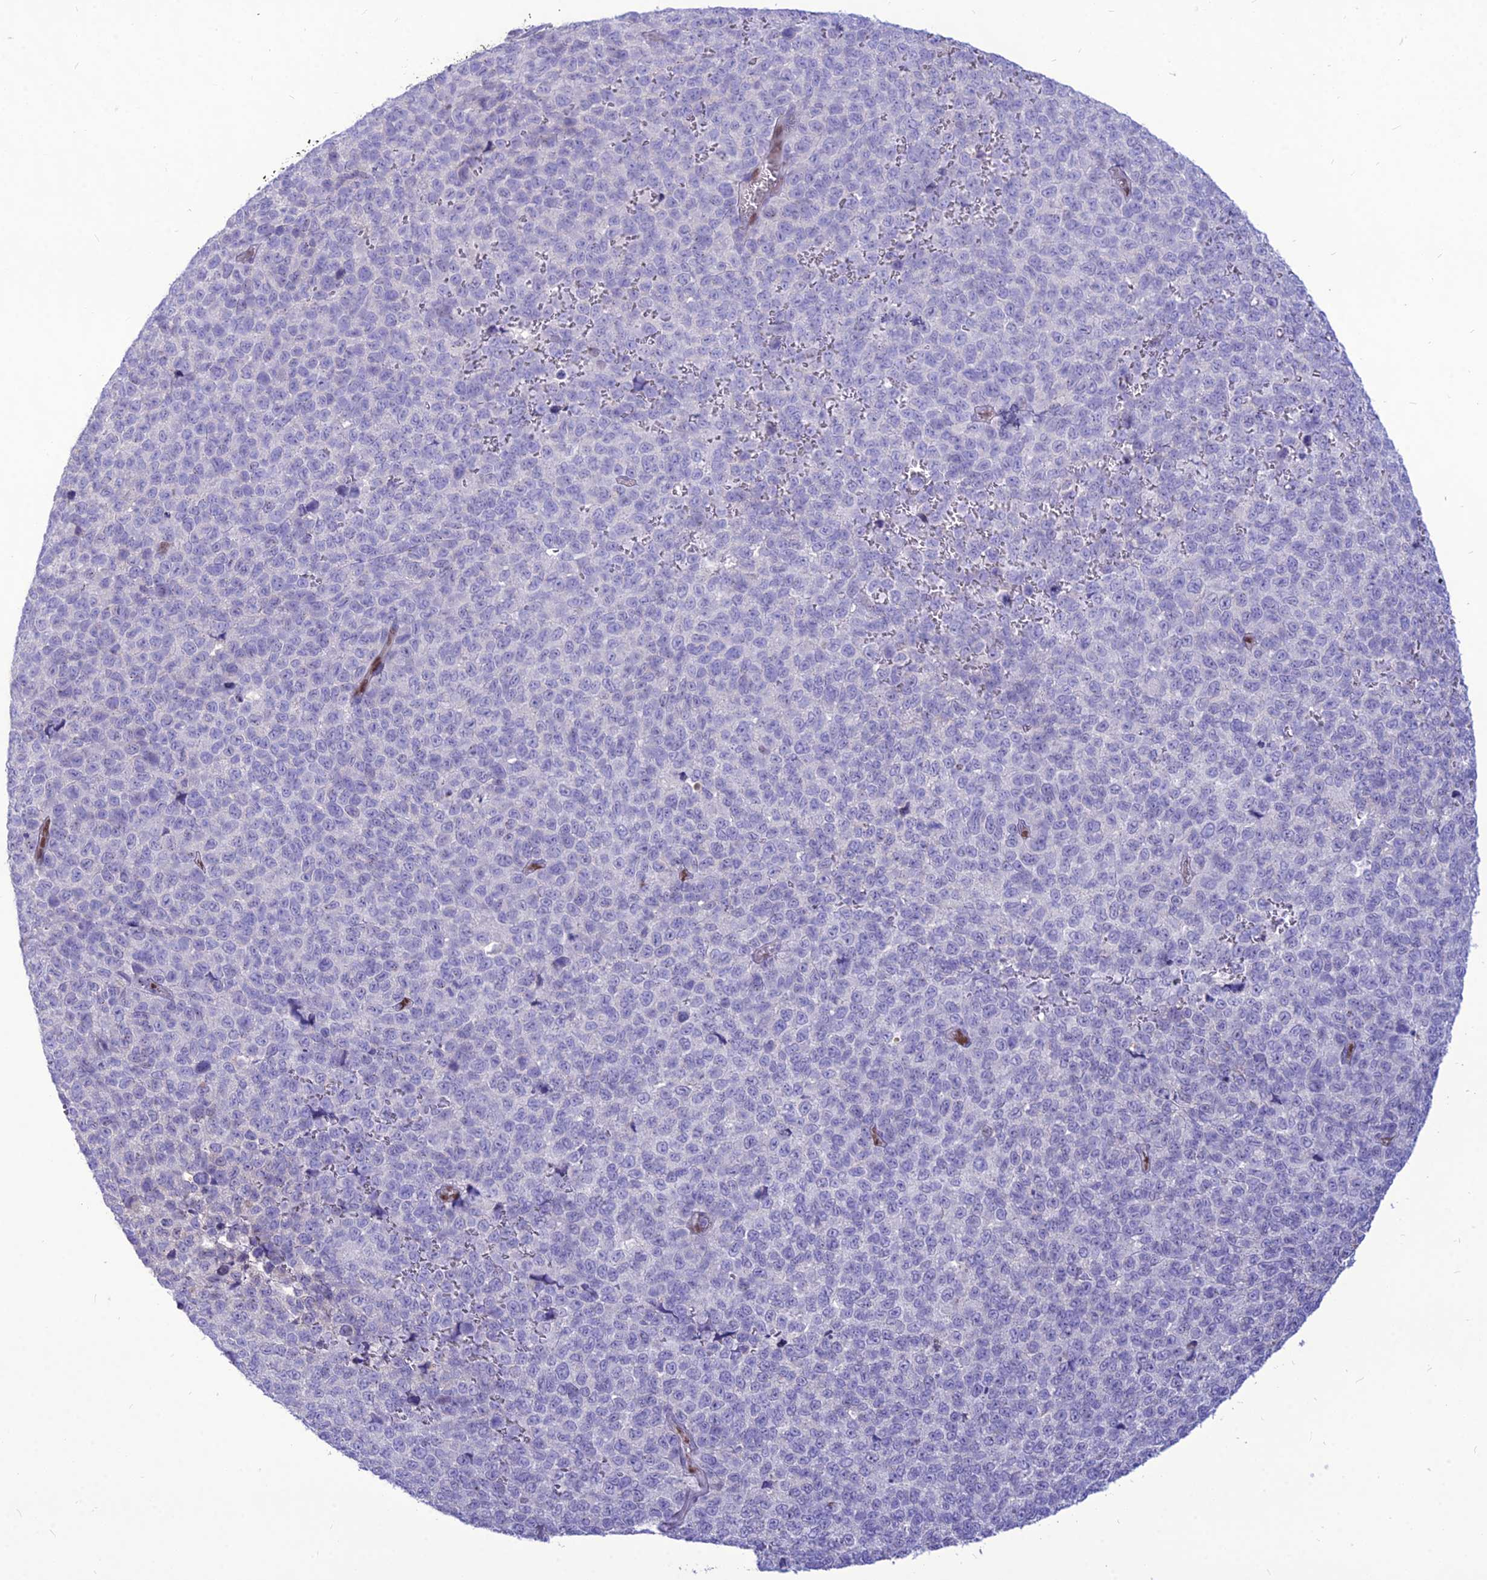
{"staining": {"intensity": "negative", "quantity": "none", "location": "none"}, "tissue": "melanoma", "cell_type": "Tumor cells", "image_type": "cancer", "snomed": [{"axis": "morphology", "description": "Malignant melanoma, NOS"}, {"axis": "topography", "description": "Nose, NOS"}], "caption": "An IHC histopathology image of melanoma is shown. There is no staining in tumor cells of melanoma. Nuclei are stained in blue.", "gene": "NOVA2", "patient": {"sex": "female", "age": 48}}